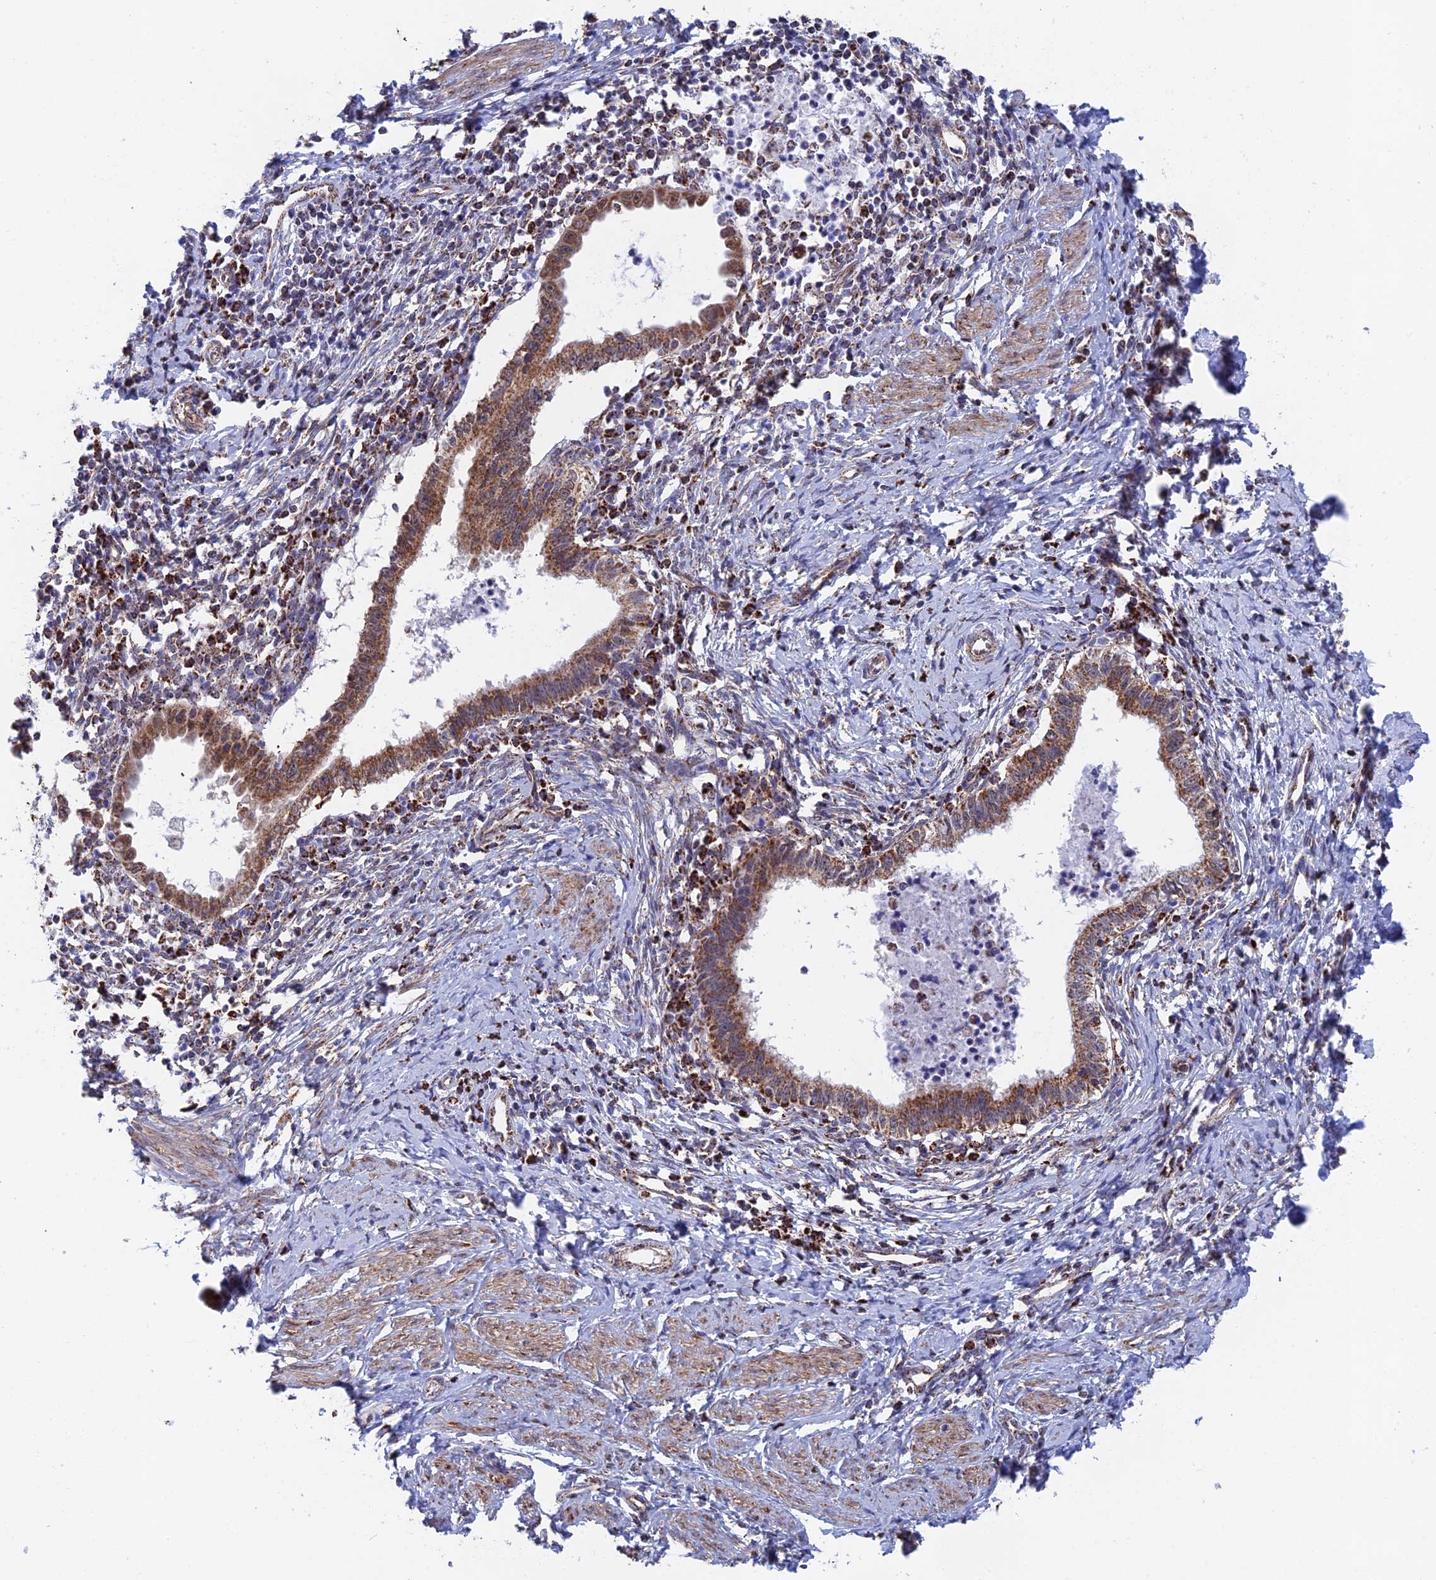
{"staining": {"intensity": "moderate", "quantity": ">75%", "location": "cytoplasmic/membranous"}, "tissue": "cervical cancer", "cell_type": "Tumor cells", "image_type": "cancer", "snomed": [{"axis": "morphology", "description": "Adenocarcinoma, NOS"}, {"axis": "topography", "description": "Cervix"}], "caption": "Protein staining demonstrates moderate cytoplasmic/membranous expression in about >75% of tumor cells in cervical cancer.", "gene": "CDC16", "patient": {"sex": "female", "age": 36}}